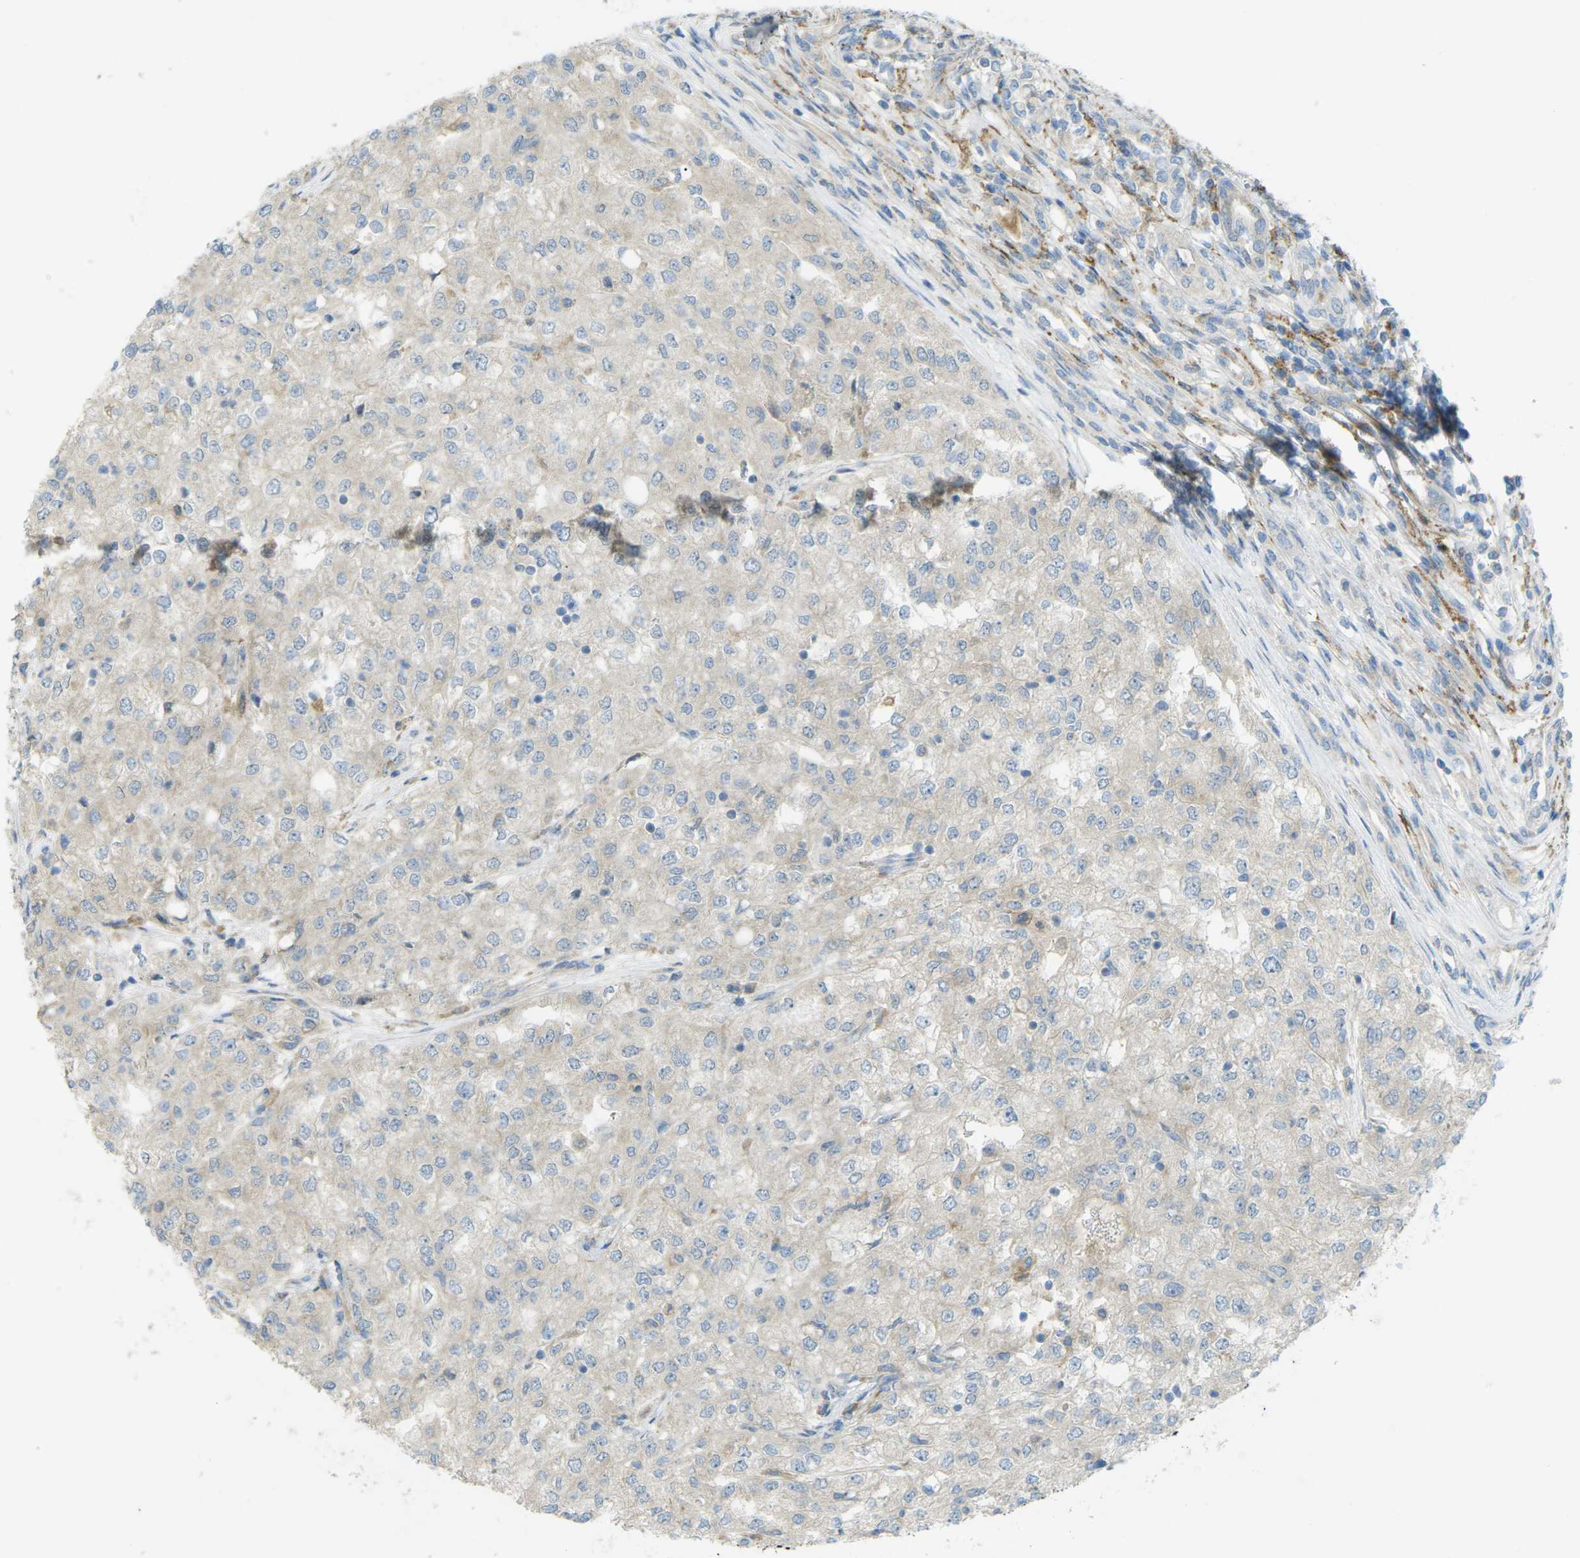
{"staining": {"intensity": "negative", "quantity": "none", "location": "none"}, "tissue": "renal cancer", "cell_type": "Tumor cells", "image_type": "cancer", "snomed": [{"axis": "morphology", "description": "Adenocarcinoma, NOS"}, {"axis": "topography", "description": "Kidney"}], "caption": "A photomicrograph of renal cancer (adenocarcinoma) stained for a protein demonstrates no brown staining in tumor cells.", "gene": "MYLK4", "patient": {"sex": "female", "age": 54}}